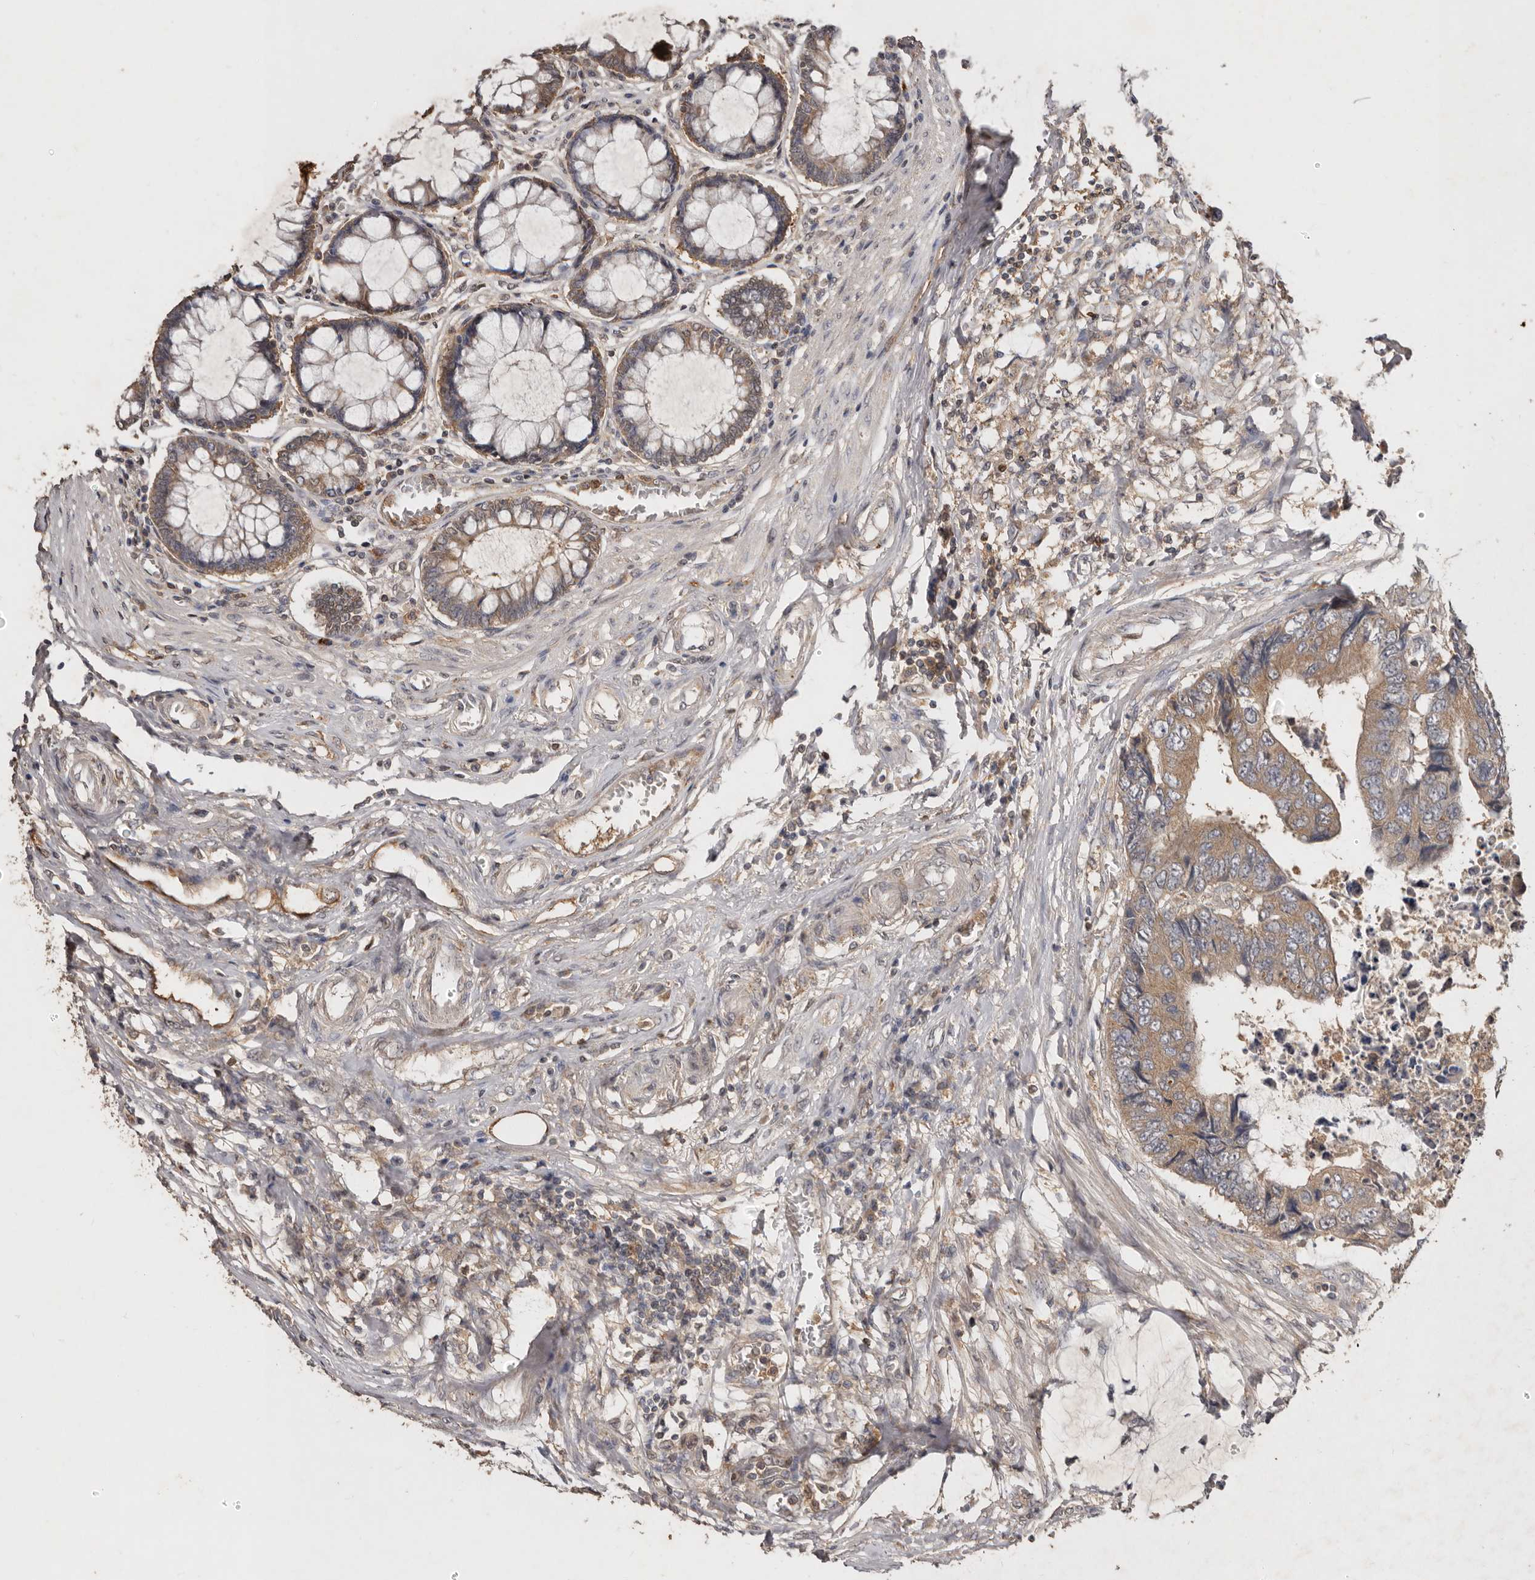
{"staining": {"intensity": "moderate", "quantity": ">75%", "location": "cytoplasmic/membranous"}, "tissue": "colorectal cancer", "cell_type": "Tumor cells", "image_type": "cancer", "snomed": [{"axis": "morphology", "description": "Adenocarcinoma, NOS"}, {"axis": "topography", "description": "Rectum"}], "caption": "DAB (3,3'-diaminobenzidine) immunohistochemical staining of colorectal cancer (adenocarcinoma) reveals moderate cytoplasmic/membranous protein positivity in about >75% of tumor cells.", "gene": "EDEM1", "patient": {"sex": "male", "age": 84}}